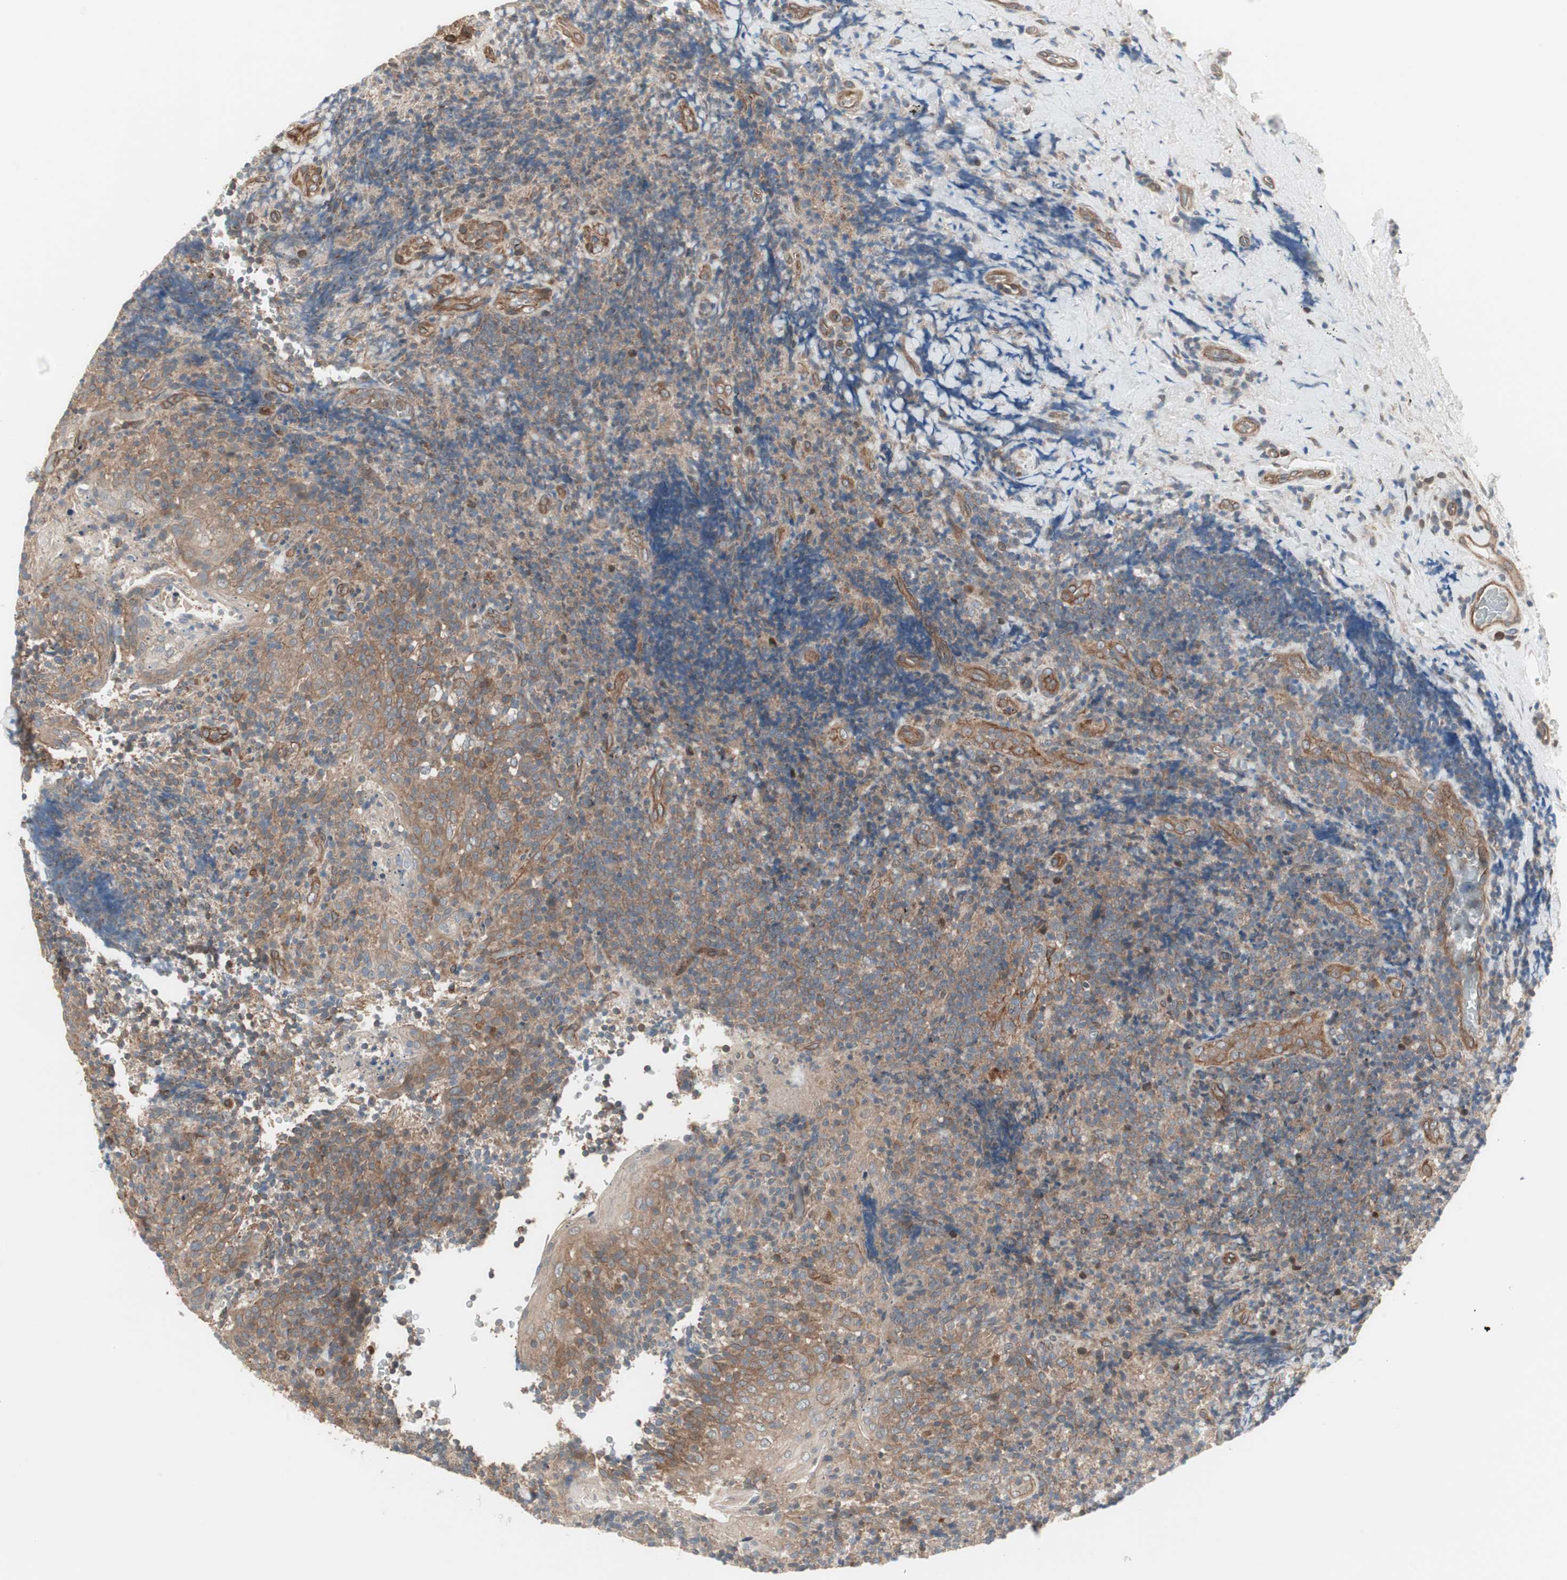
{"staining": {"intensity": "moderate", "quantity": ">75%", "location": "cytoplasmic/membranous"}, "tissue": "lymphoma", "cell_type": "Tumor cells", "image_type": "cancer", "snomed": [{"axis": "morphology", "description": "Malignant lymphoma, non-Hodgkin's type, High grade"}, {"axis": "topography", "description": "Tonsil"}], "caption": "Protein analysis of malignant lymphoma, non-Hodgkin's type (high-grade) tissue displays moderate cytoplasmic/membranous positivity in approximately >75% of tumor cells. Nuclei are stained in blue.", "gene": "PFDN1", "patient": {"sex": "female", "age": 36}}